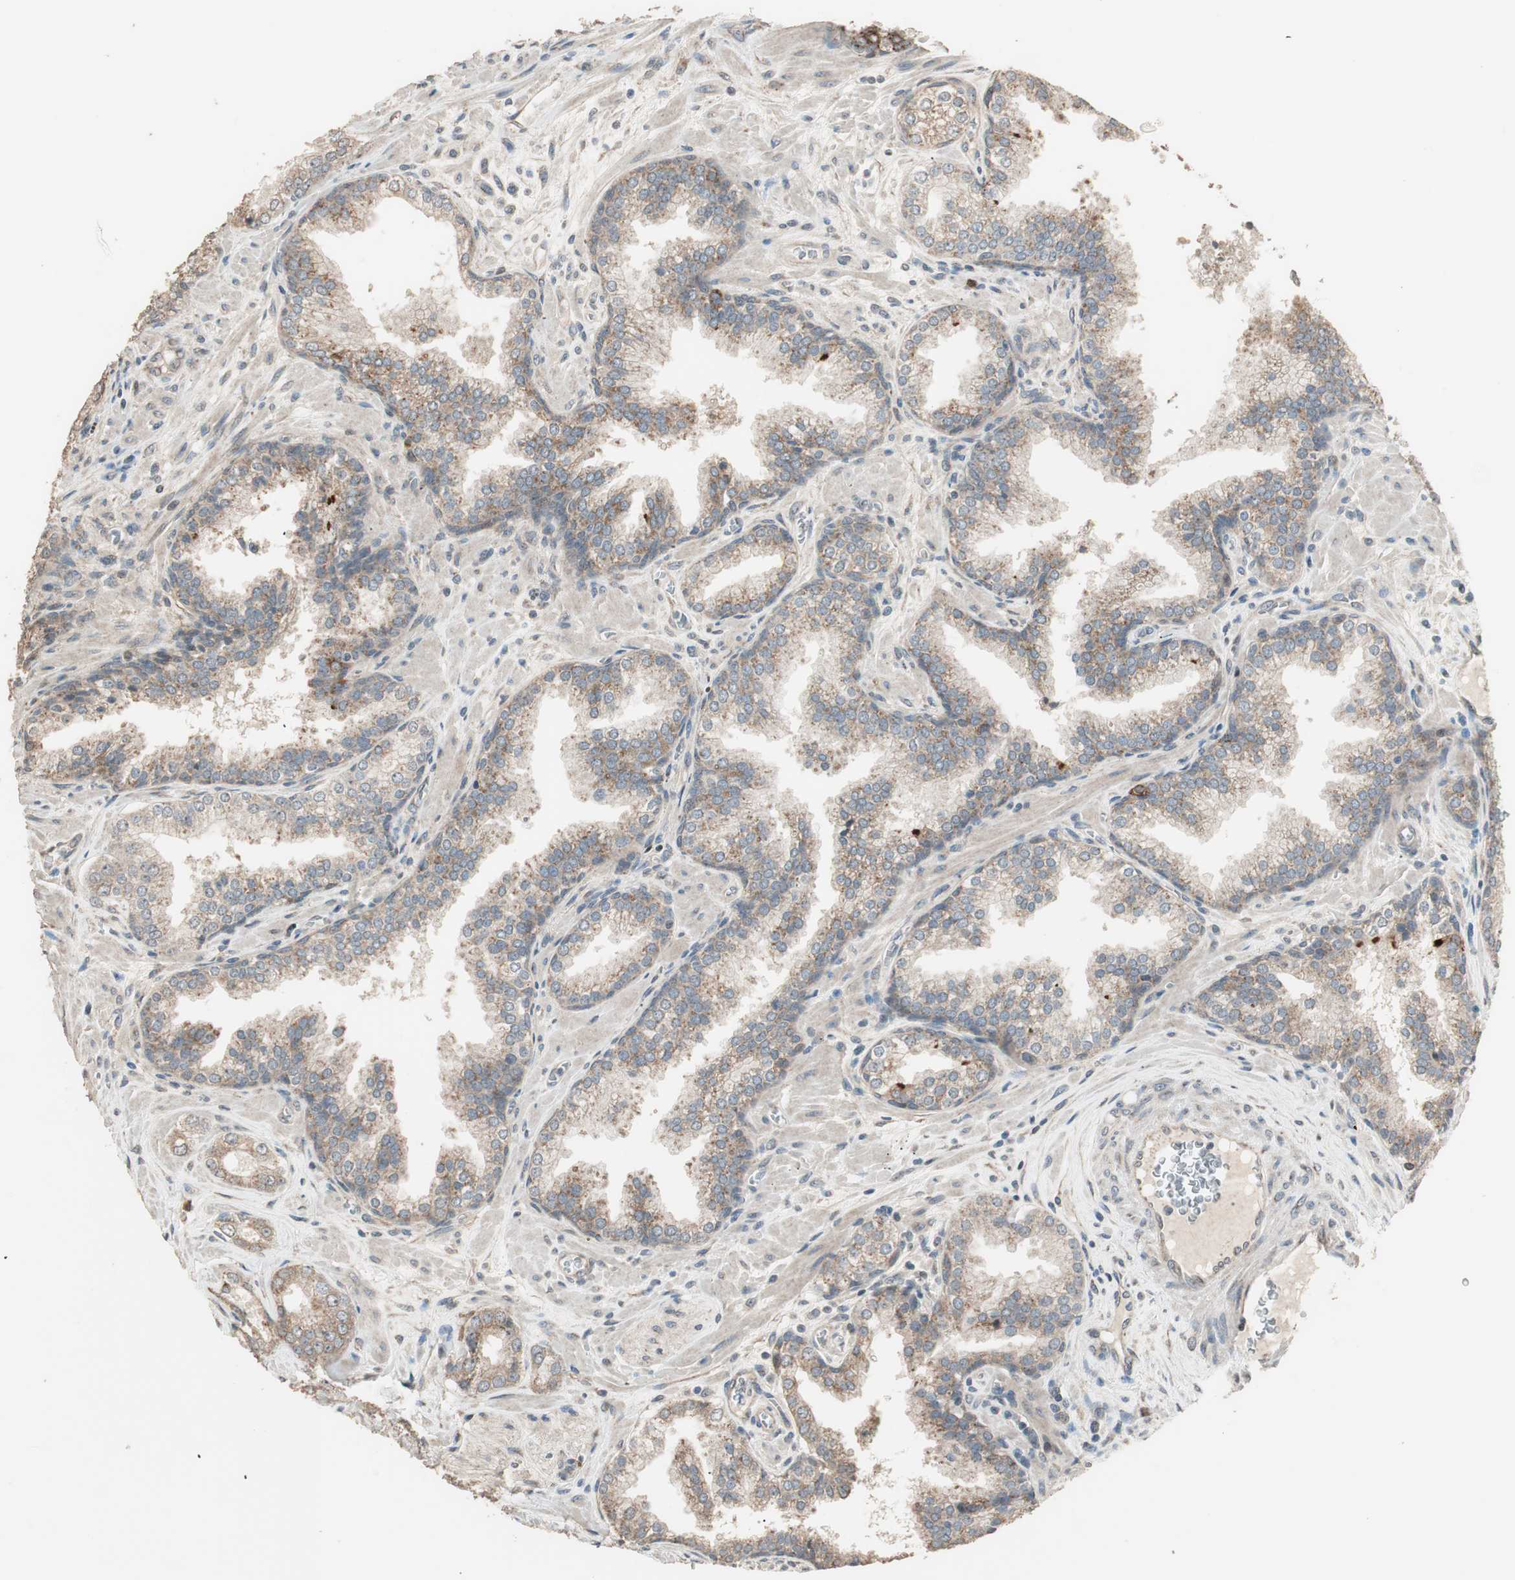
{"staining": {"intensity": "moderate", "quantity": ">75%", "location": "cytoplasmic/membranous"}, "tissue": "prostate cancer", "cell_type": "Tumor cells", "image_type": "cancer", "snomed": [{"axis": "morphology", "description": "Adenocarcinoma, Low grade"}, {"axis": "topography", "description": "Prostate"}], "caption": "IHC of human prostate cancer (adenocarcinoma (low-grade)) exhibits medium levels of moderate cytoplasmic/membranous staining in about >75% of tumor cells.", "gene": "RARRES1", "patient": {"sex": "male", "age": 60}}